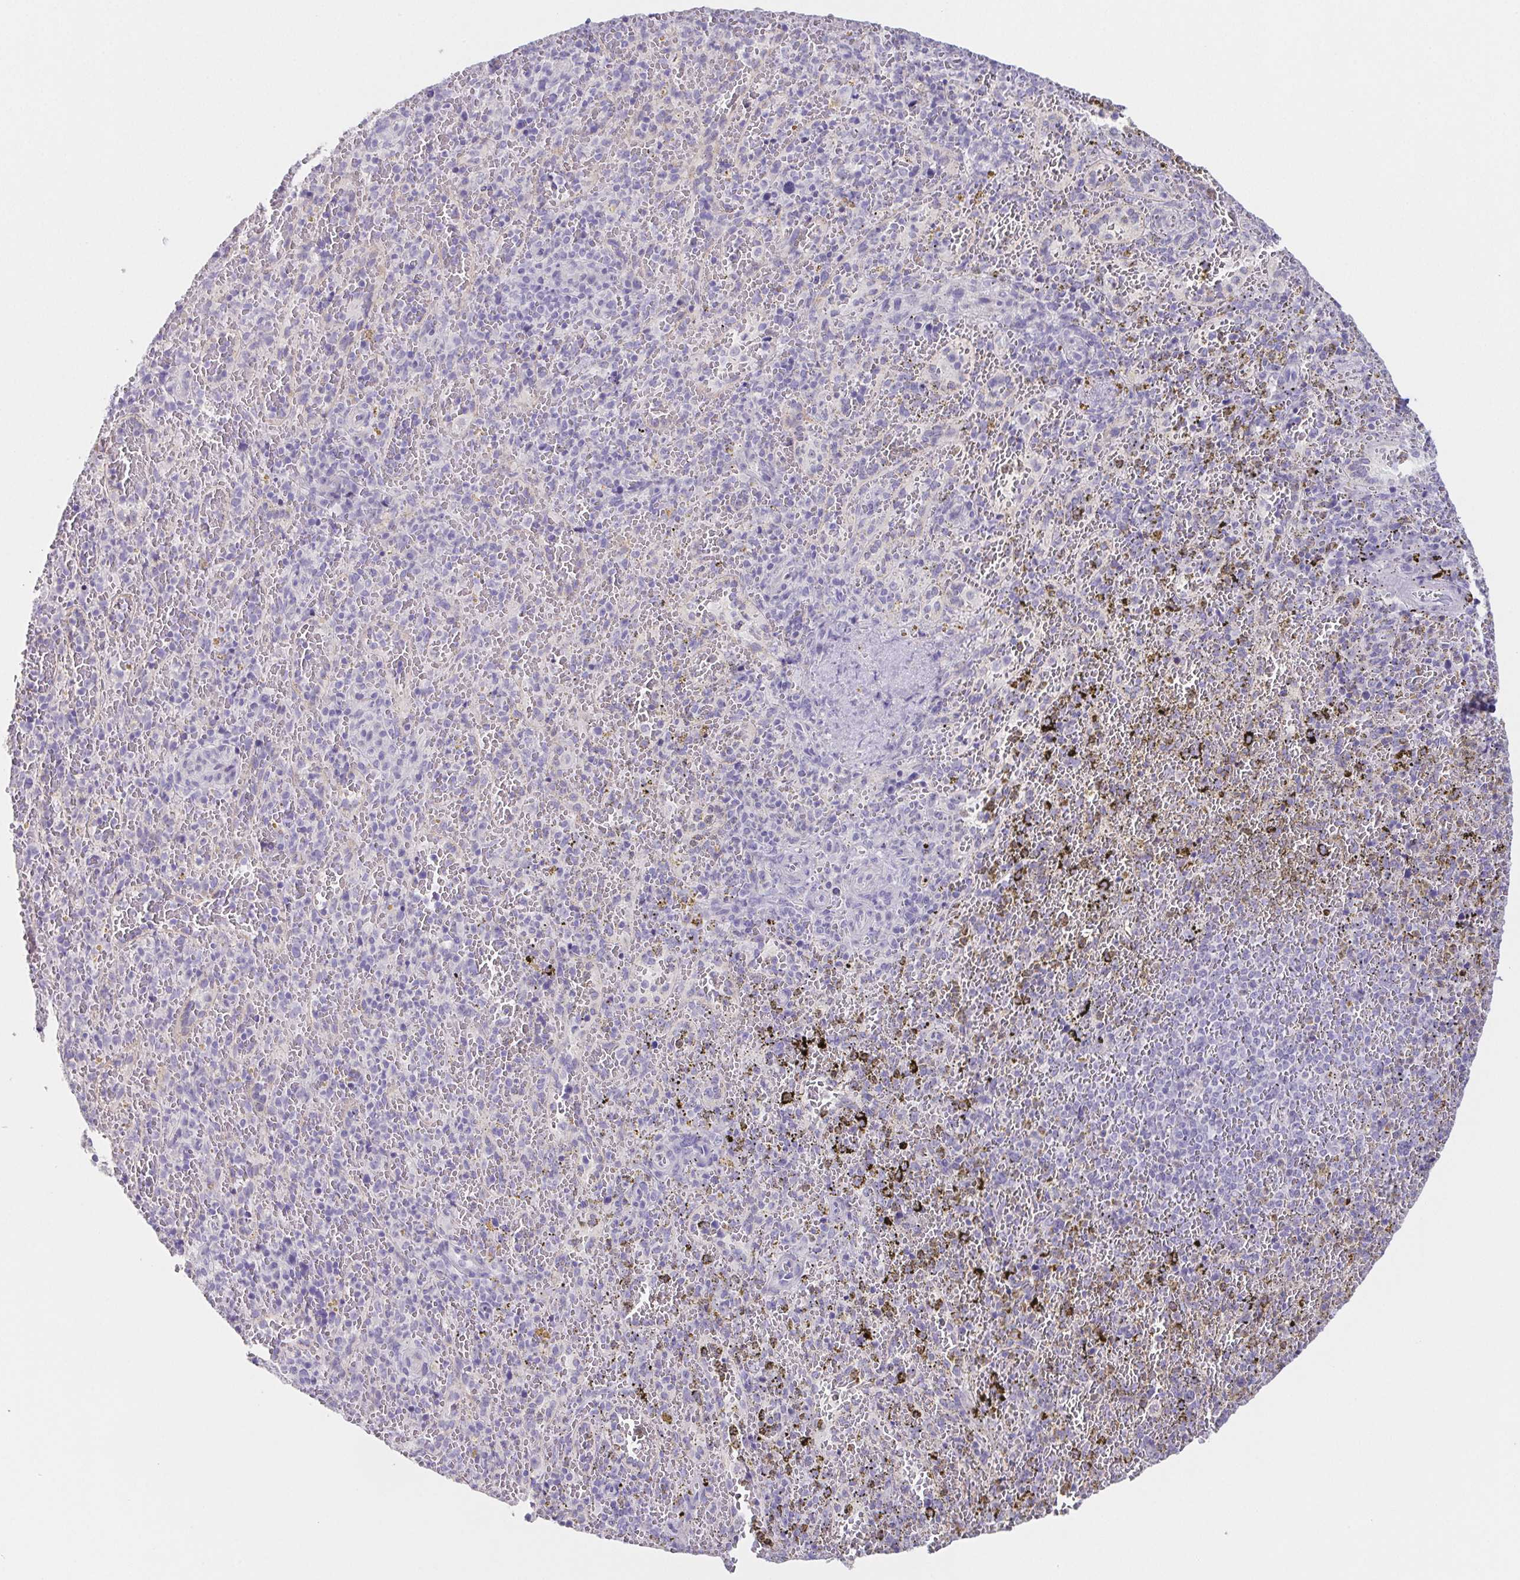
{"staining": {"intensity": "negative", "quantity": "none", "location": "none"}, "tissue": "spleen", "cell_type": "Cells in red pulp", "image_type": "normal", "snomed": [{"axis": "morphology", "description": "Normal tissue, NOS"}, {"axis": "topography", "description": "Spleen"}], "caption": "IHC of normal spleen exhibits no positivity in cells in red pulp.", "gene": "HDGFL1", "patient": {"sex": "female", "age": 50}}